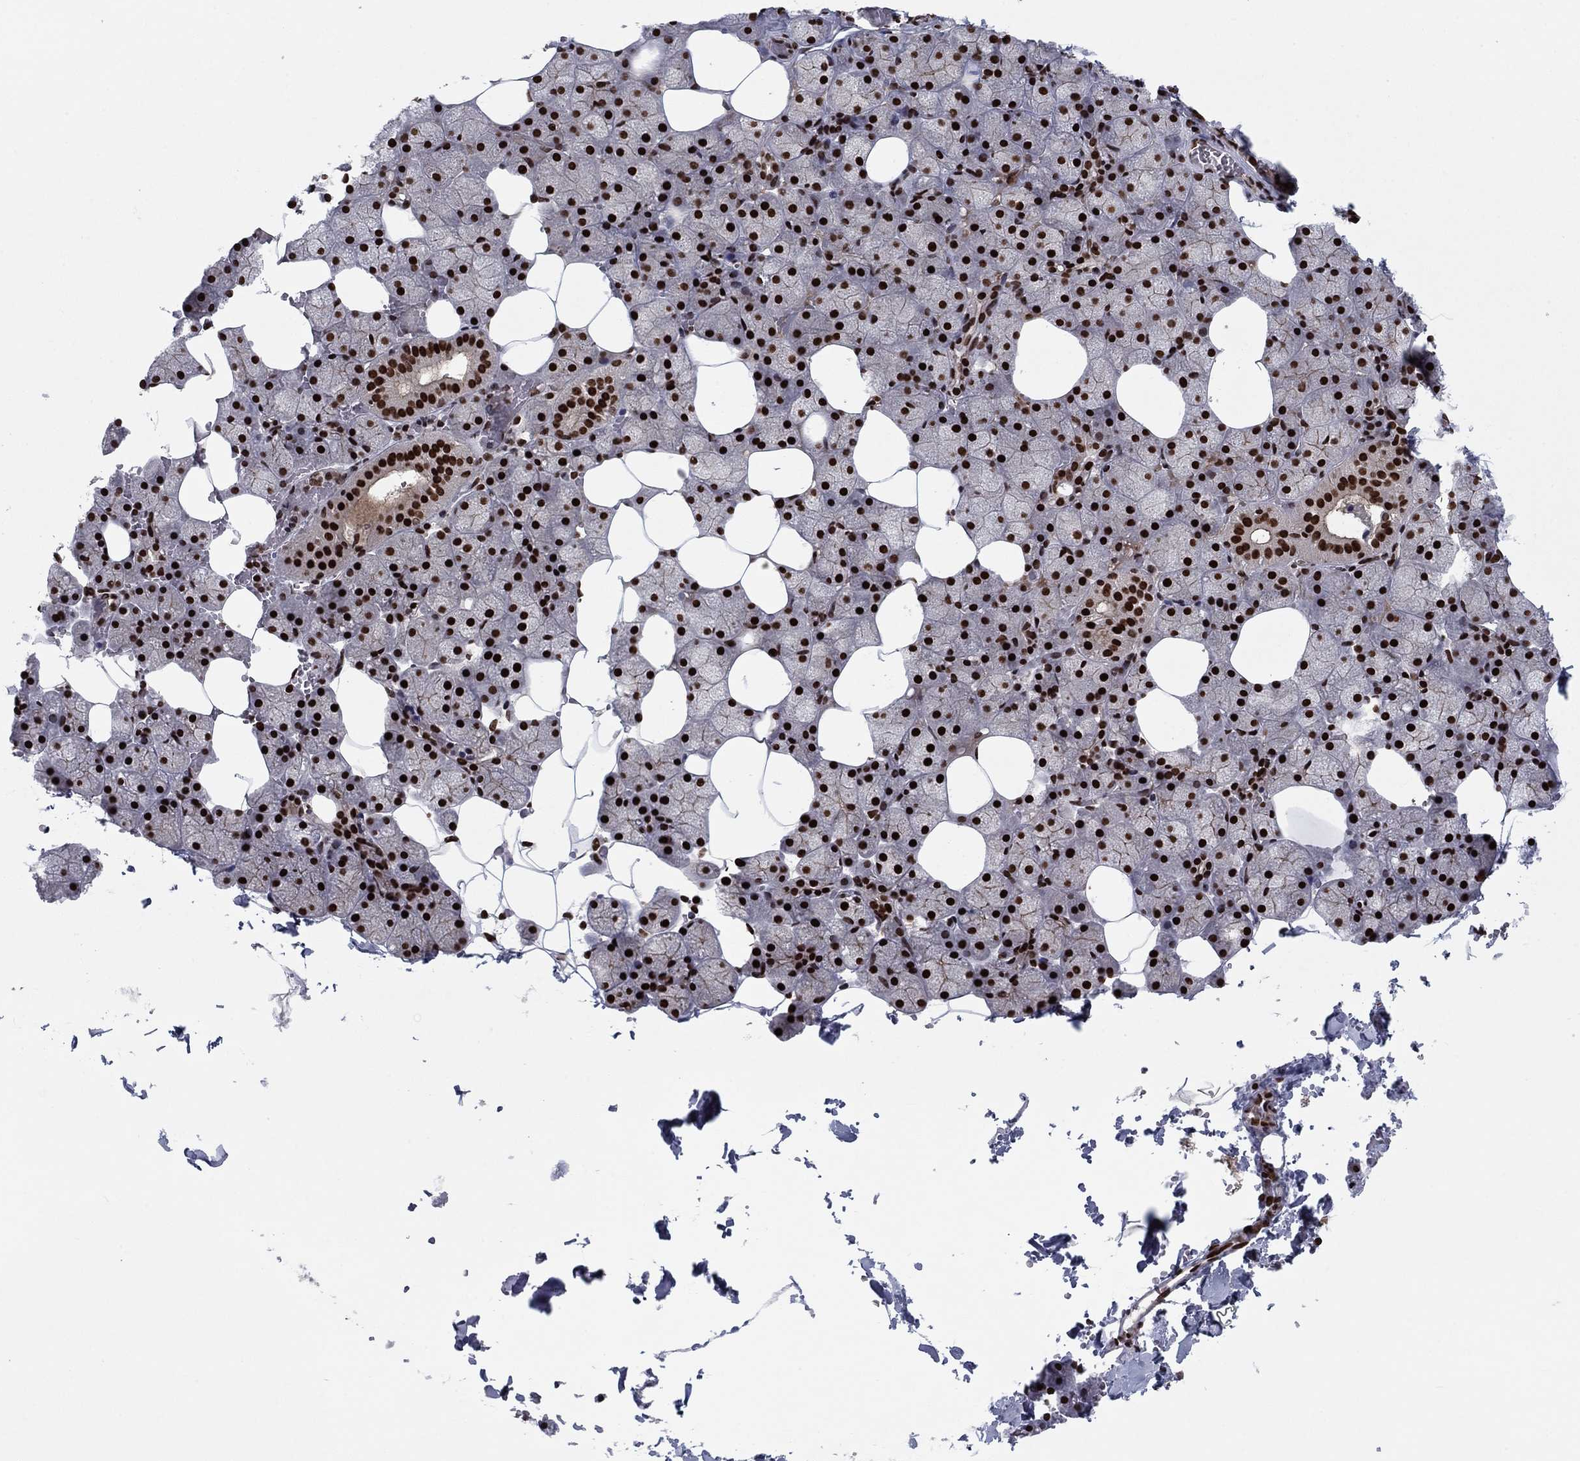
{"staining": {"intensity": "strong", "quantity": ">75%", "location": "nuclear"}, "tissue": "salivary gland", "cell_type": "Glandular cells", "image_type": "normal", "snomed": [{"axis": "morphology", "description": "Normal tissue, NOS"}, {"axis": "topography", "description": "Salivary gland"}], "caption": "Salivary gland stained with DAB immunohistochemistry (IHC) exhibits high levels of strong nuclear positivity in about >75% of glandular cells.", "gene": "USP54", "patient": {"sex": "male", "age": 38}}